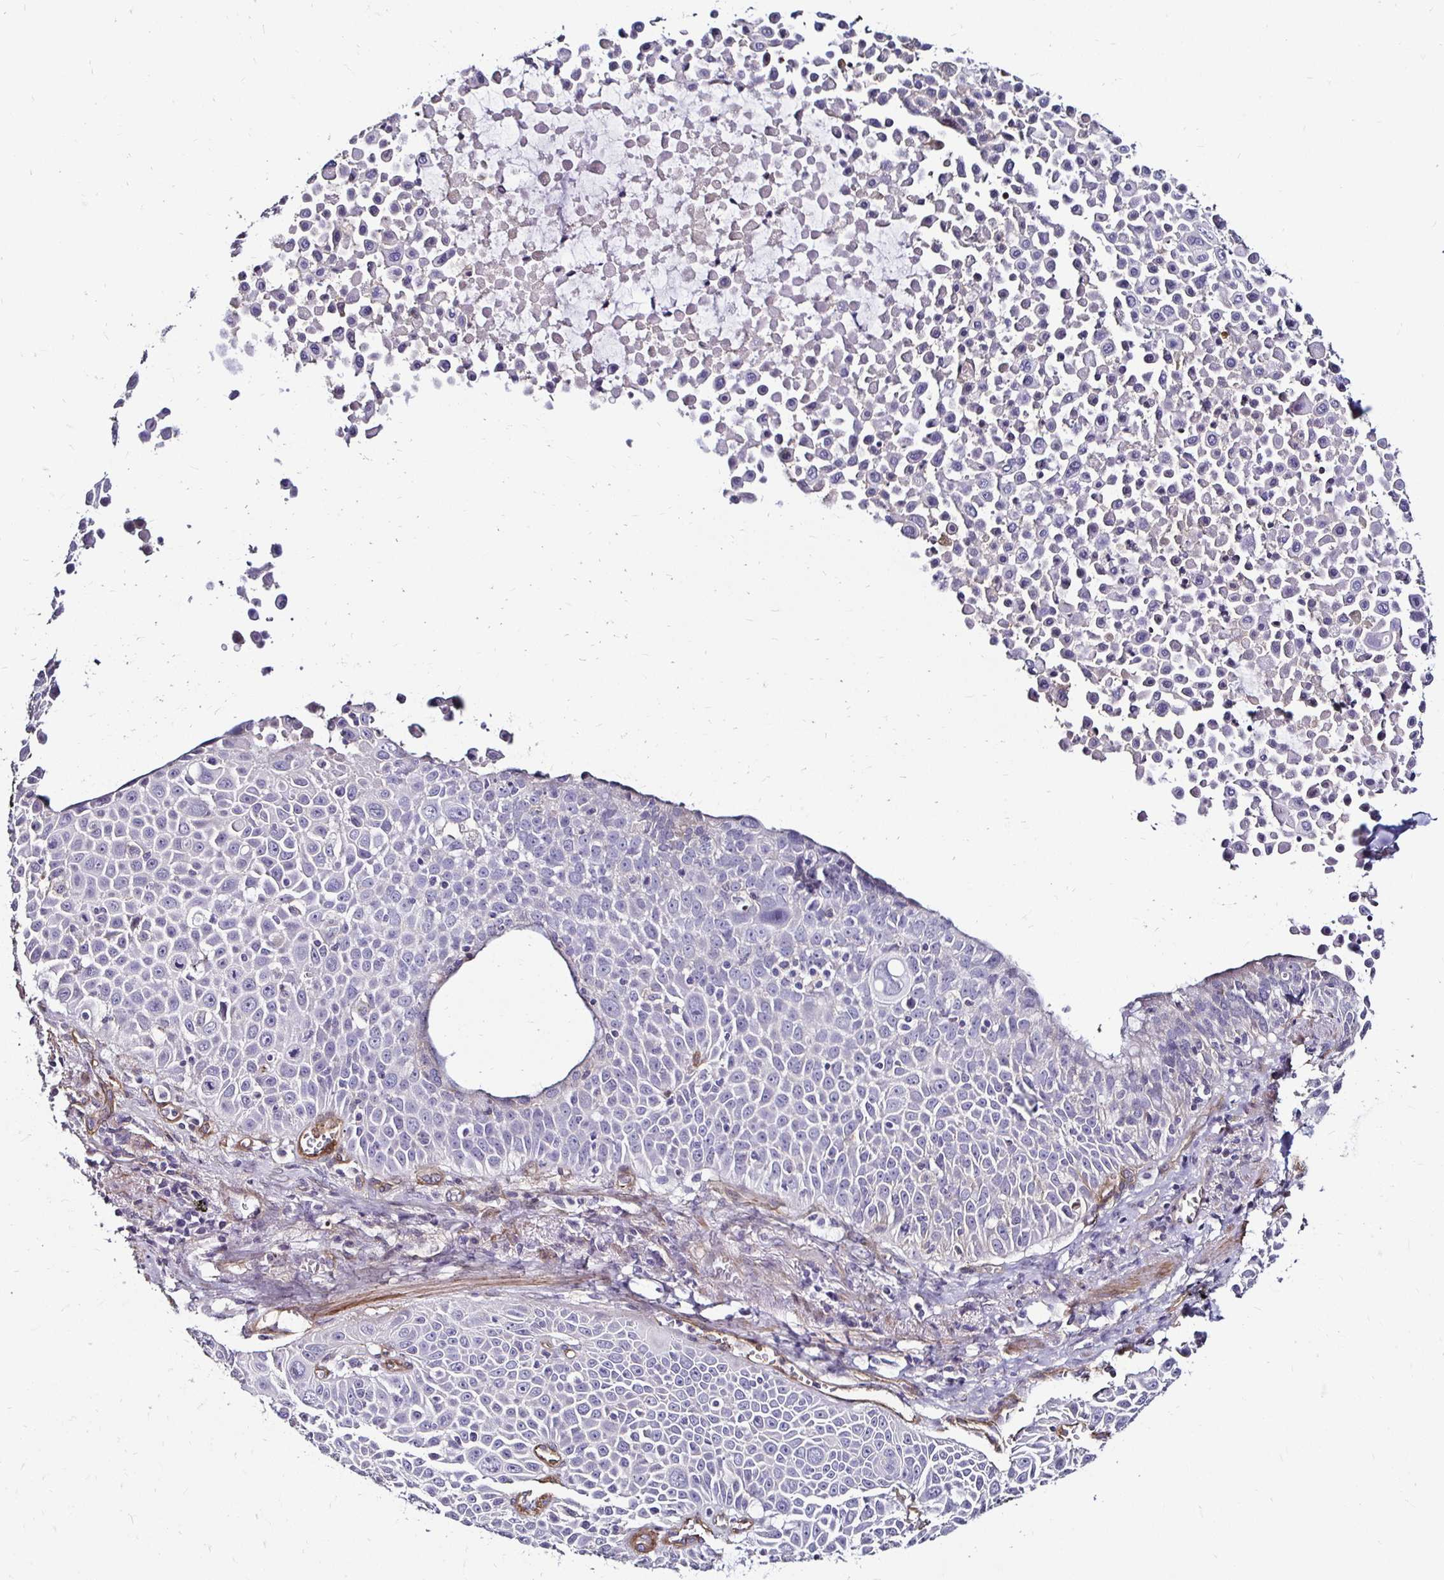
{"staining": {"intensity": "negative", "quantity": "none", "location": "none"}, "tissue": "lung cancer", "cell_type": "Tumor cells", "image_type": "cancer", "snomed": [{"axis": "morphology", "description": "Squamous cell carcinoma, NOS"}, {"axis": "morphology", "description": "Squamous cell carcinoma, metastatic, NOS"}, {"axis": "topography", "description": "Lymph node"}, {"axis": "topography", "description": "Lung"}], "caption": "Lung cancer stained for a protein using IHC exhibits no staining tumor cells.", "gene": "ITGB1", "patient": {"sex": "female", "age": 62}}